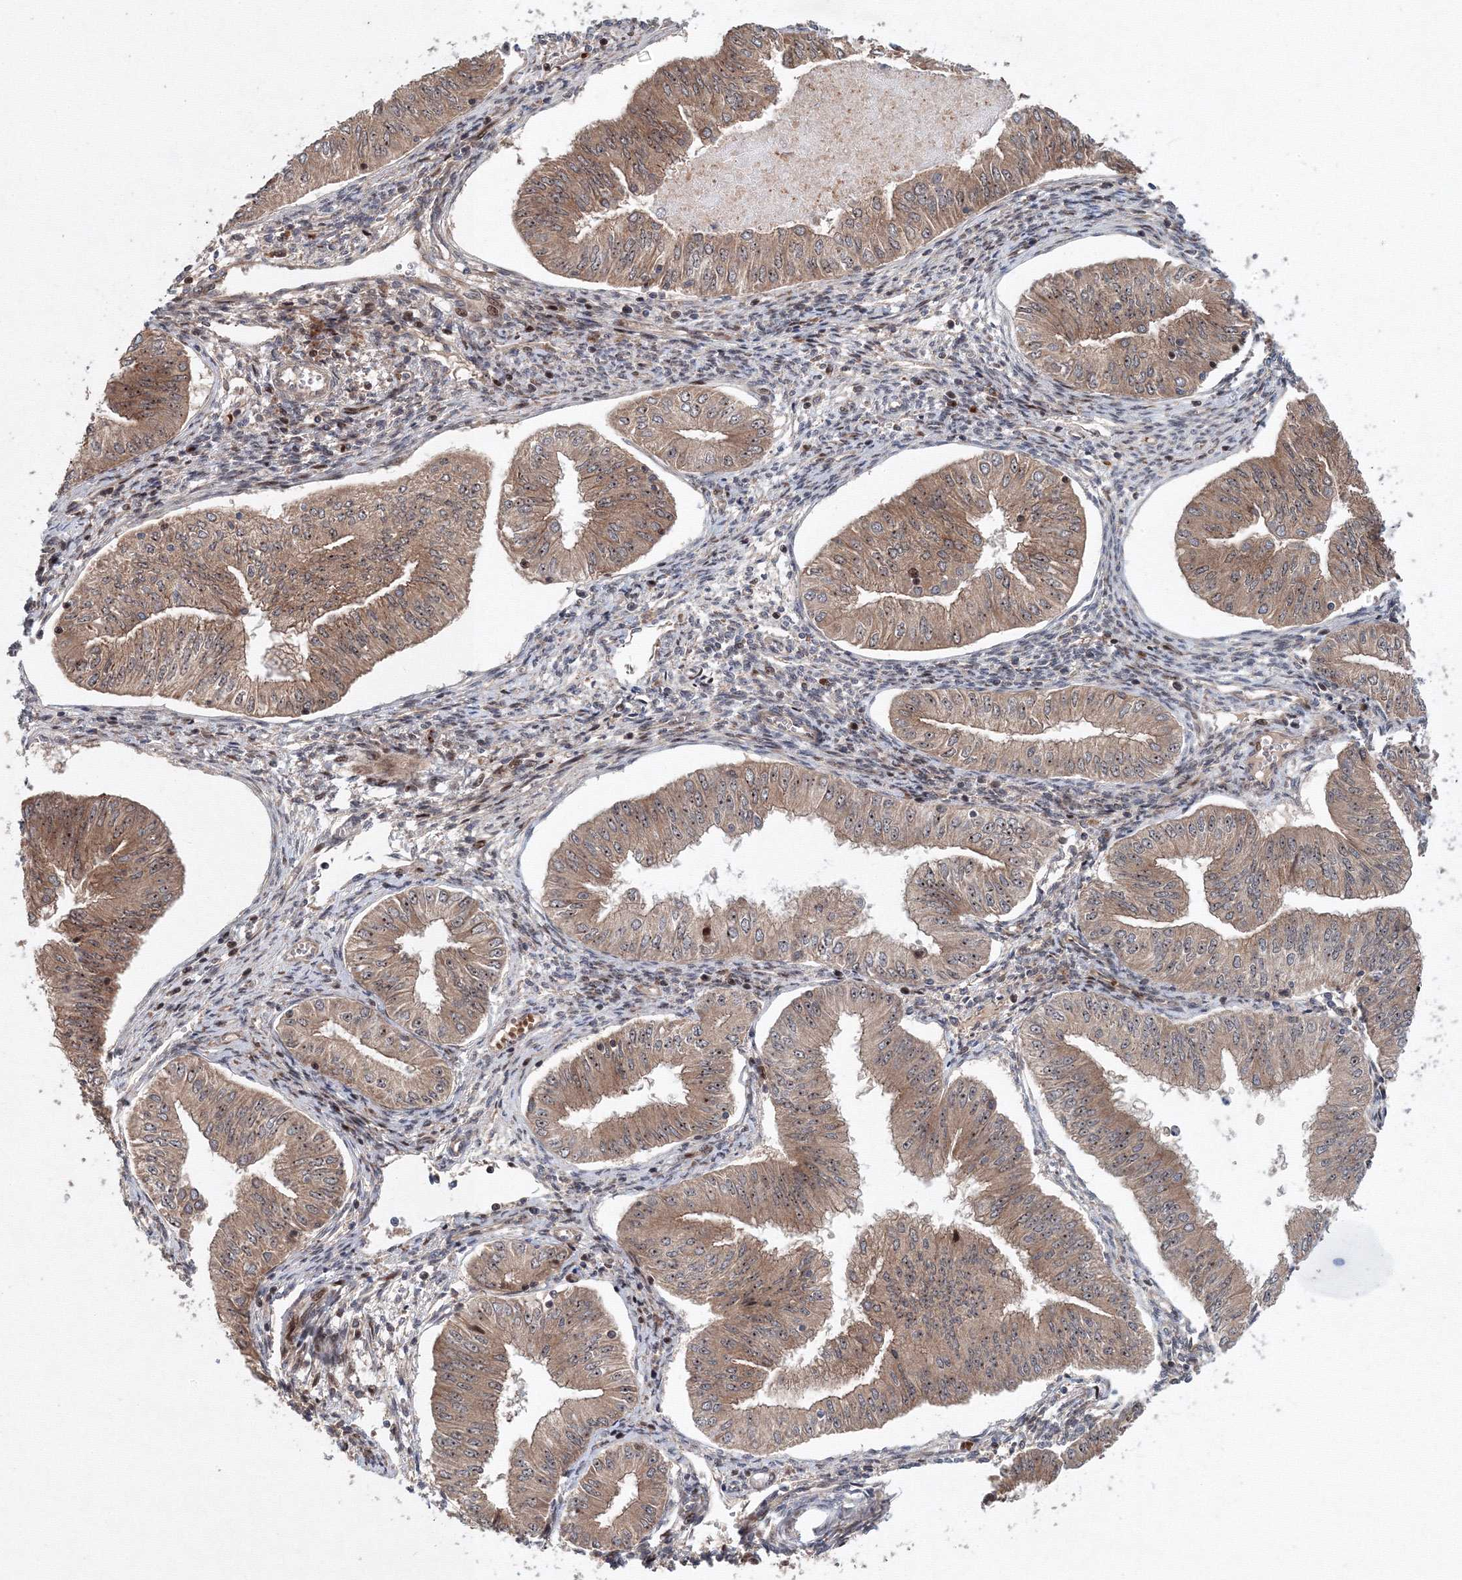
{"staining": {"intensity": "moderate", "quantity": ">75%", "location": "cytoplasmic/membranous,nuclear"}, "tissue": "endometrial cancer", "cell_type": "Tumor cells", "image_type": "cancer", "snomed": [{"axis": "morphology", "description": "Normal tissue, NOS"}, {"axis": "morphology", "description": "Adenocarcinoma, NOS"}, {"axis": "topography", "description": "Endometrium"}], "caption": "Brown immunohistochemical staining in human endometrial adenocarcinoma reveals moderate cytoplasmic/membranous and nuclear positivity in about >75% of tumor cells.", "gene": "ANKAR", "patient": {"sex": "female", "age": 53}}